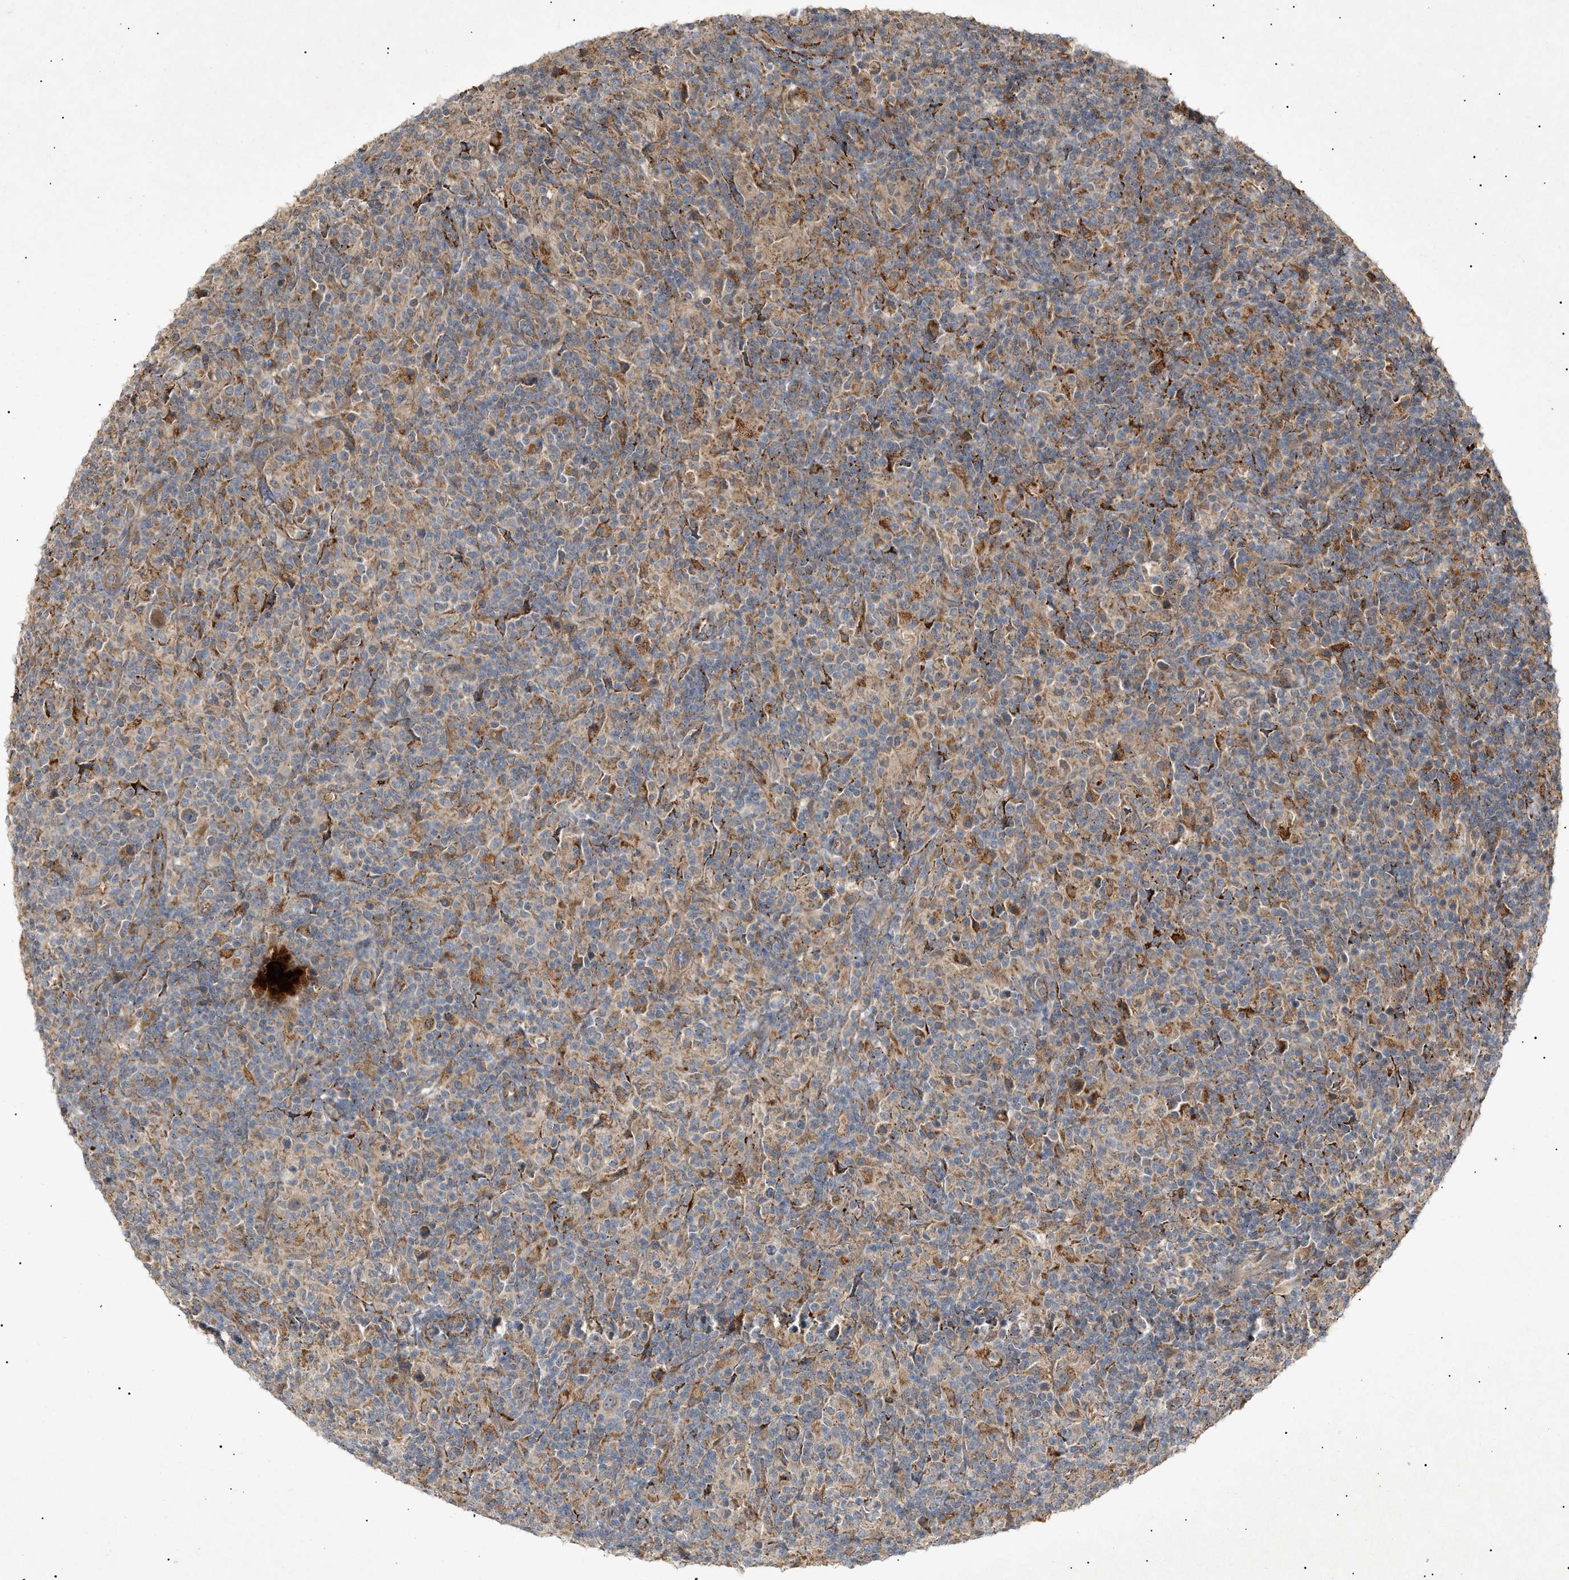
{"staining": {"intensity": "moderate", "quantity": ">75%", "location": "cytoplasmic/membranous"}, "tissue": "lymphoma", "cell_type": "Tumor cells", "image_type": "cancer", "snomed": [{"axis": "morphology", "description": "Hodgkin's disease, NOS"}, {"axis": "topography", "description": "Lymph node"}], "caption": "Moderate cytoplasmic/membranous staining for a protein is appreciated in approximately >75% of tumor cells of lymphoma using immunohistochemistry.", "gene": "MTCH1", "patient": {"sex": "male", "age": 70}}